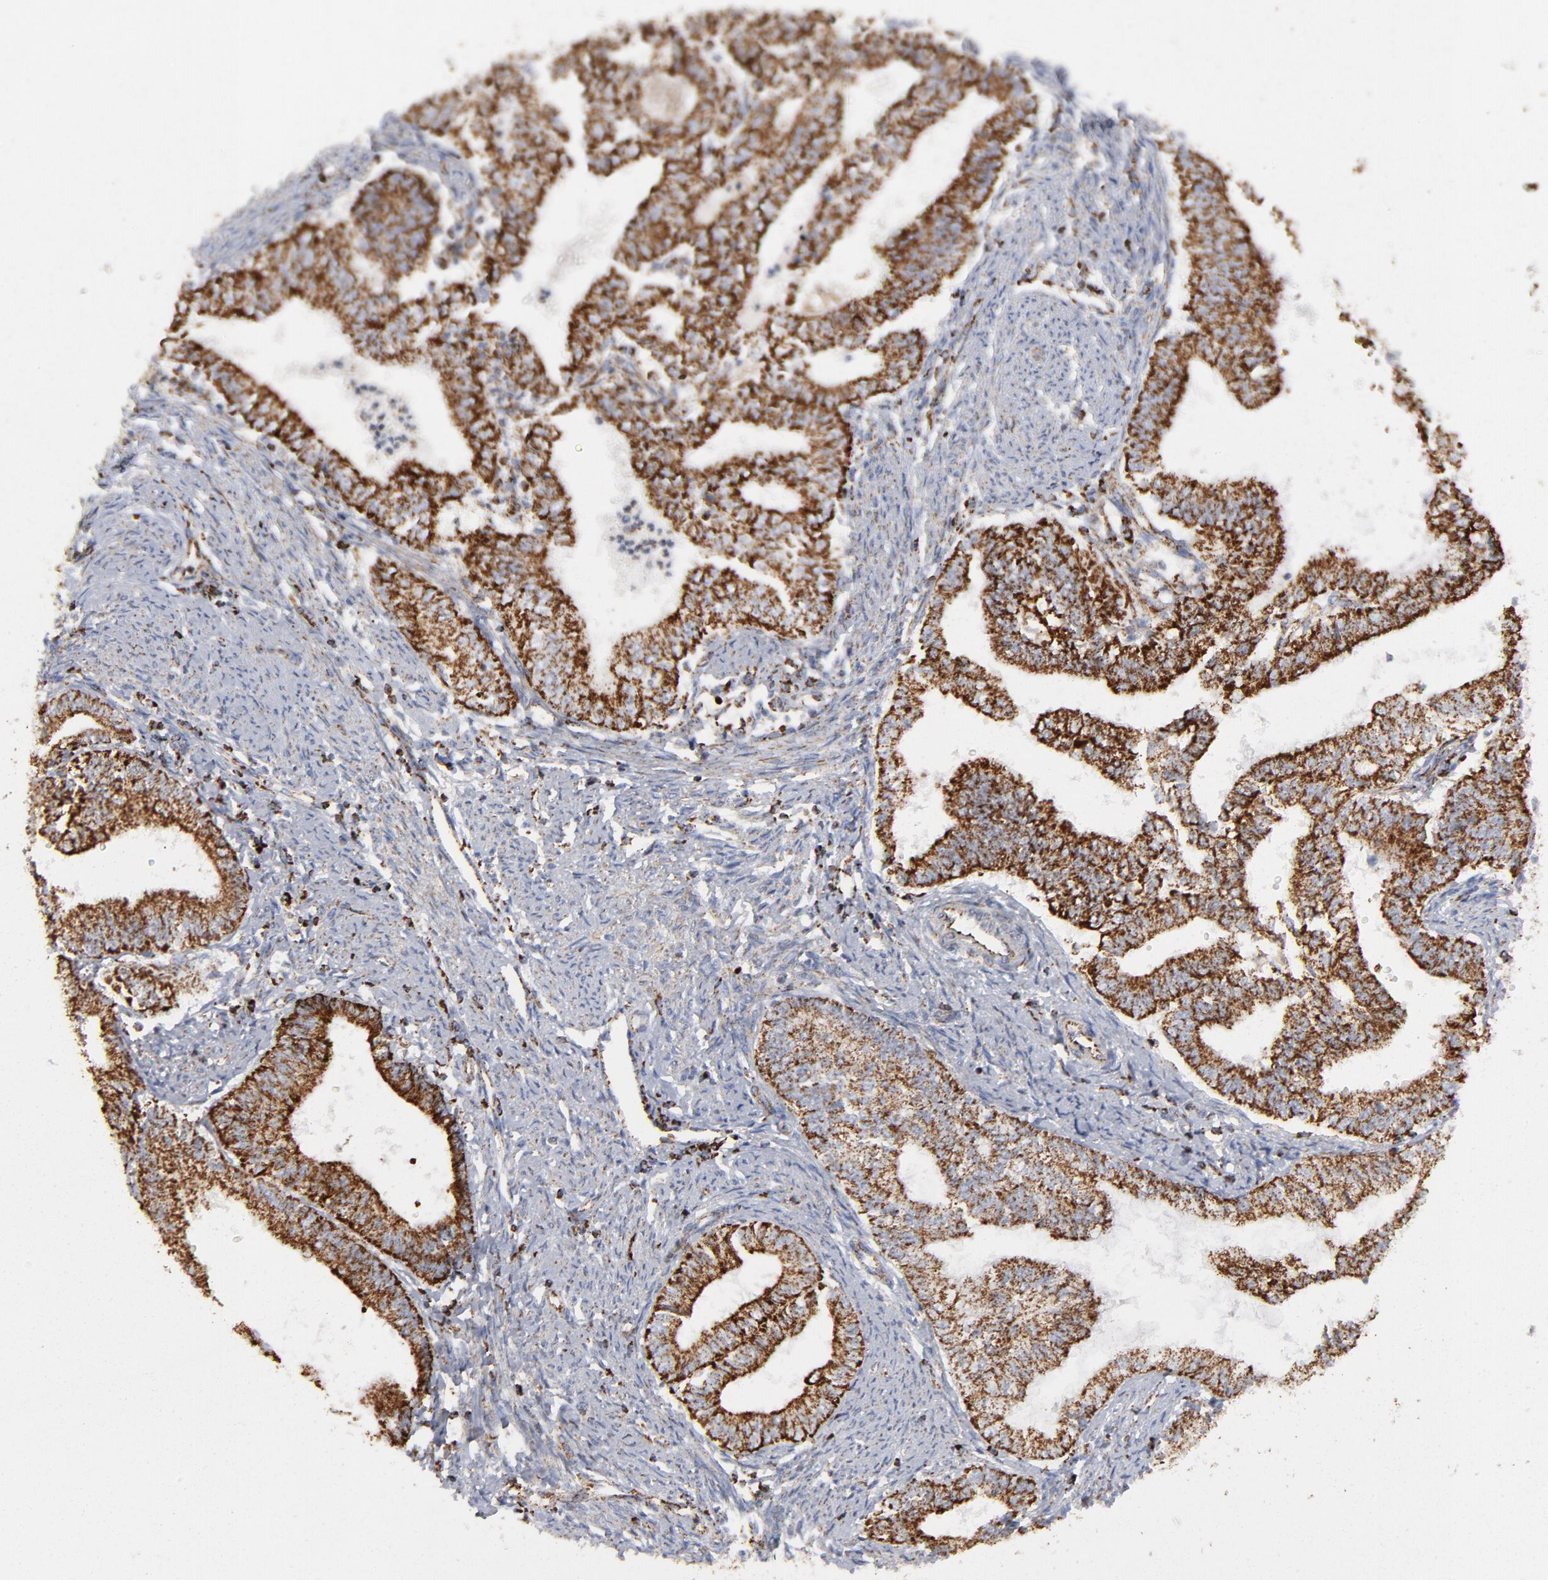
{"staining": {"intensity": "strong", "quantity": ">75%", "location": "cytoplasmic/membranous"}, "tissue": "endometrial cancer", "cell_type": "Tumor cells", "image_type": "cancer", "snomed": [{"axis": "morphology", "description": "Adenocarcinoma, NOS"}, {"axis": "topography", "description": "Endometrium"}], "caption": "This micrograph reveals IHC staining of human endometrial cancer (adenocarcinoma), with high strong cytoplasmic/membranous positivity in about >75% of tumor cells.", "gene": "ASB3", "patient": {"sex": "female", "age": 66}}